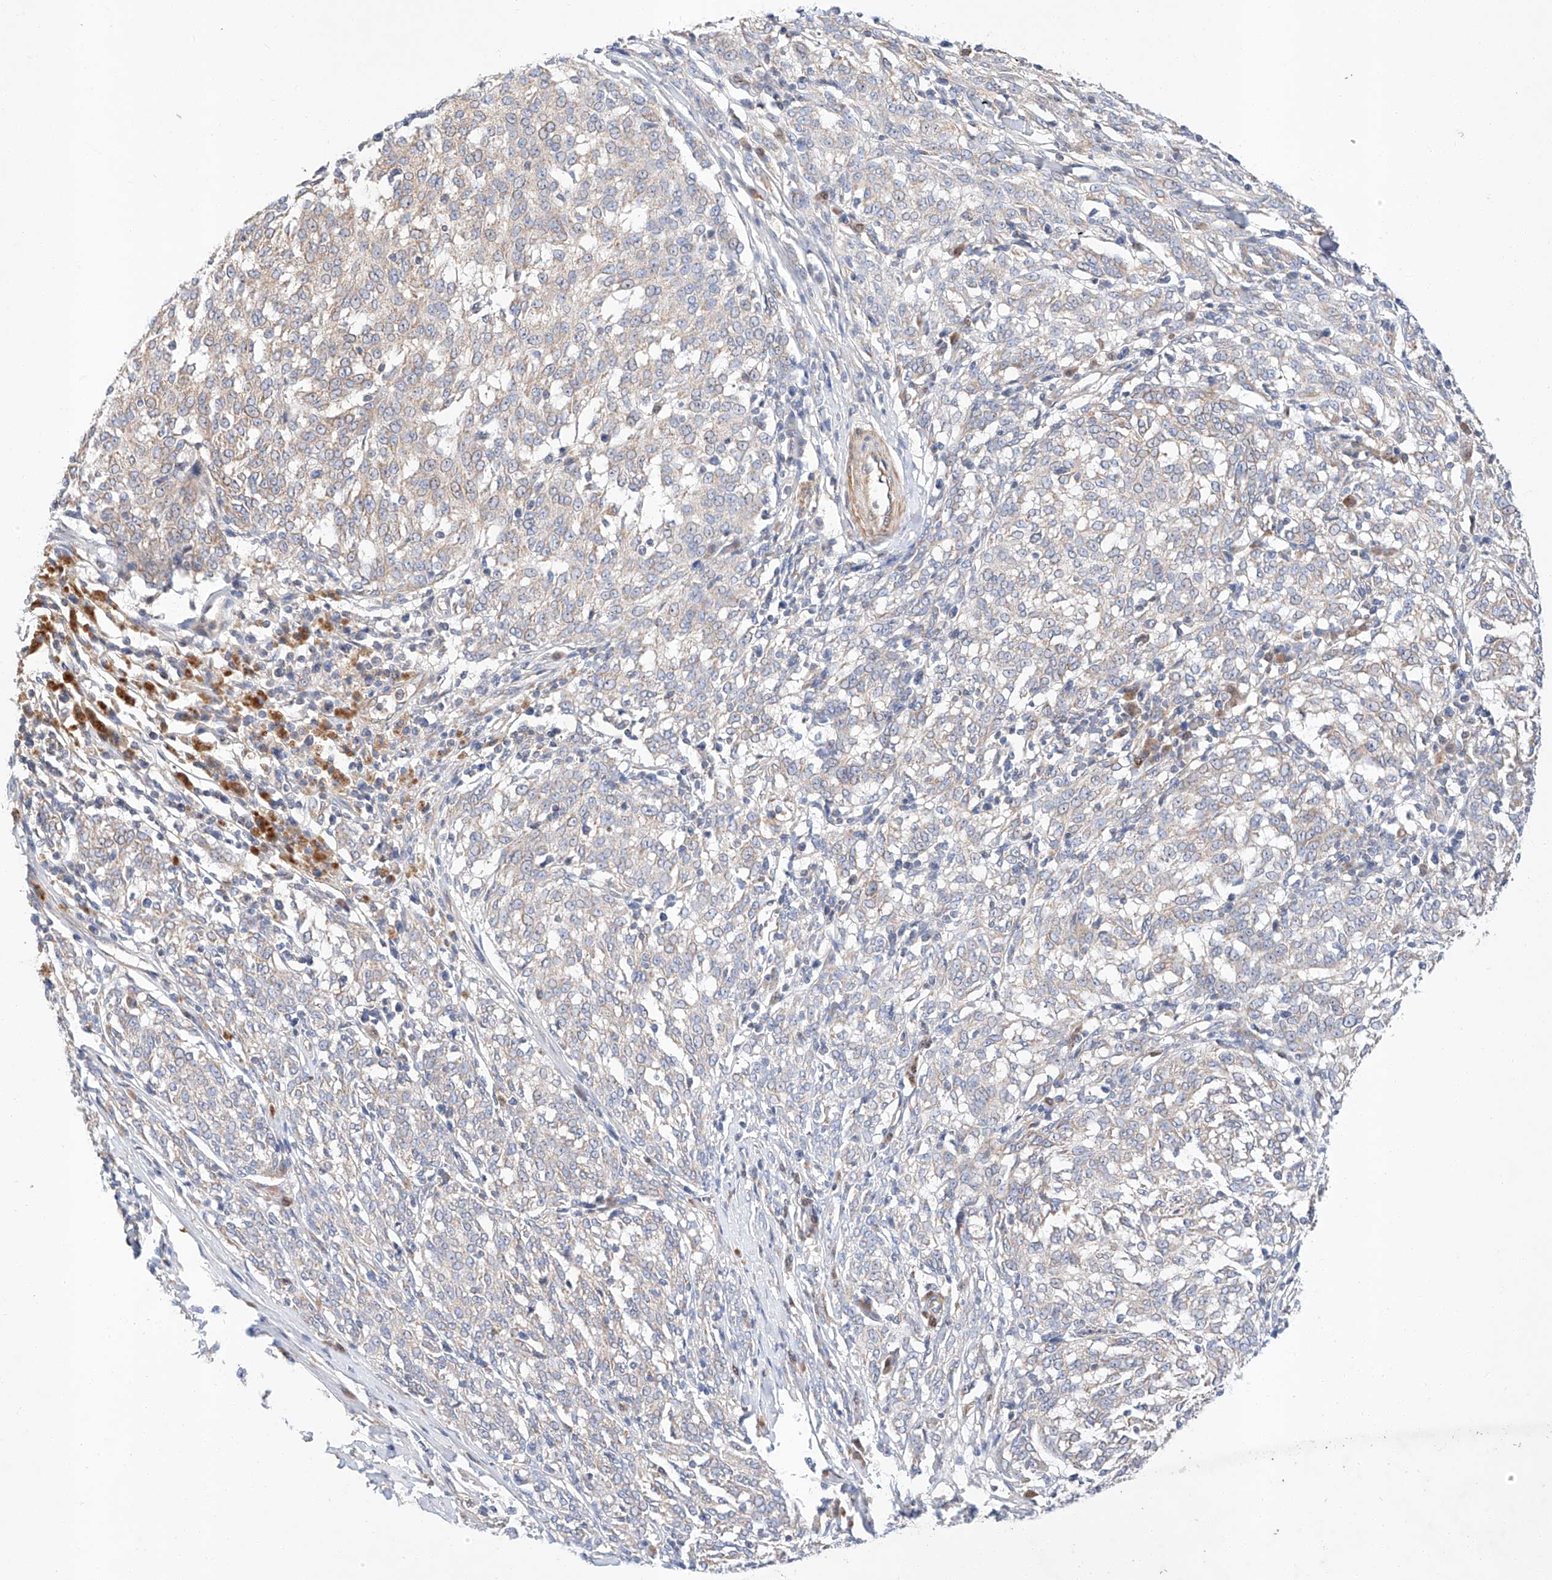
{"staining": {"intensity": "weak", "quantity": "25%-75%", "location": "cytoplasmic/membranous"}, "tissue": "melanoma", "cell_type": "Tumor cells", "image_type": "cancer", "snomed": [{"axis": "morphology", "description": "Malignant melanoma, NOS"}, {"axis": "topography", "description": "Skin"}], "caption": "A low amount of weak cytoplasmic/membranous expression is seen in approximately 25%-75% of tumor cells in melanoma tissue. The staining is performed using DAB (3,3'-diaminobenzidine) brown chromogen to label protein expression. The nuclei are counter-stained blue using hematoxylin.", "gene": "C6orf118", "patient": {"sex": "female", "age": 72}}